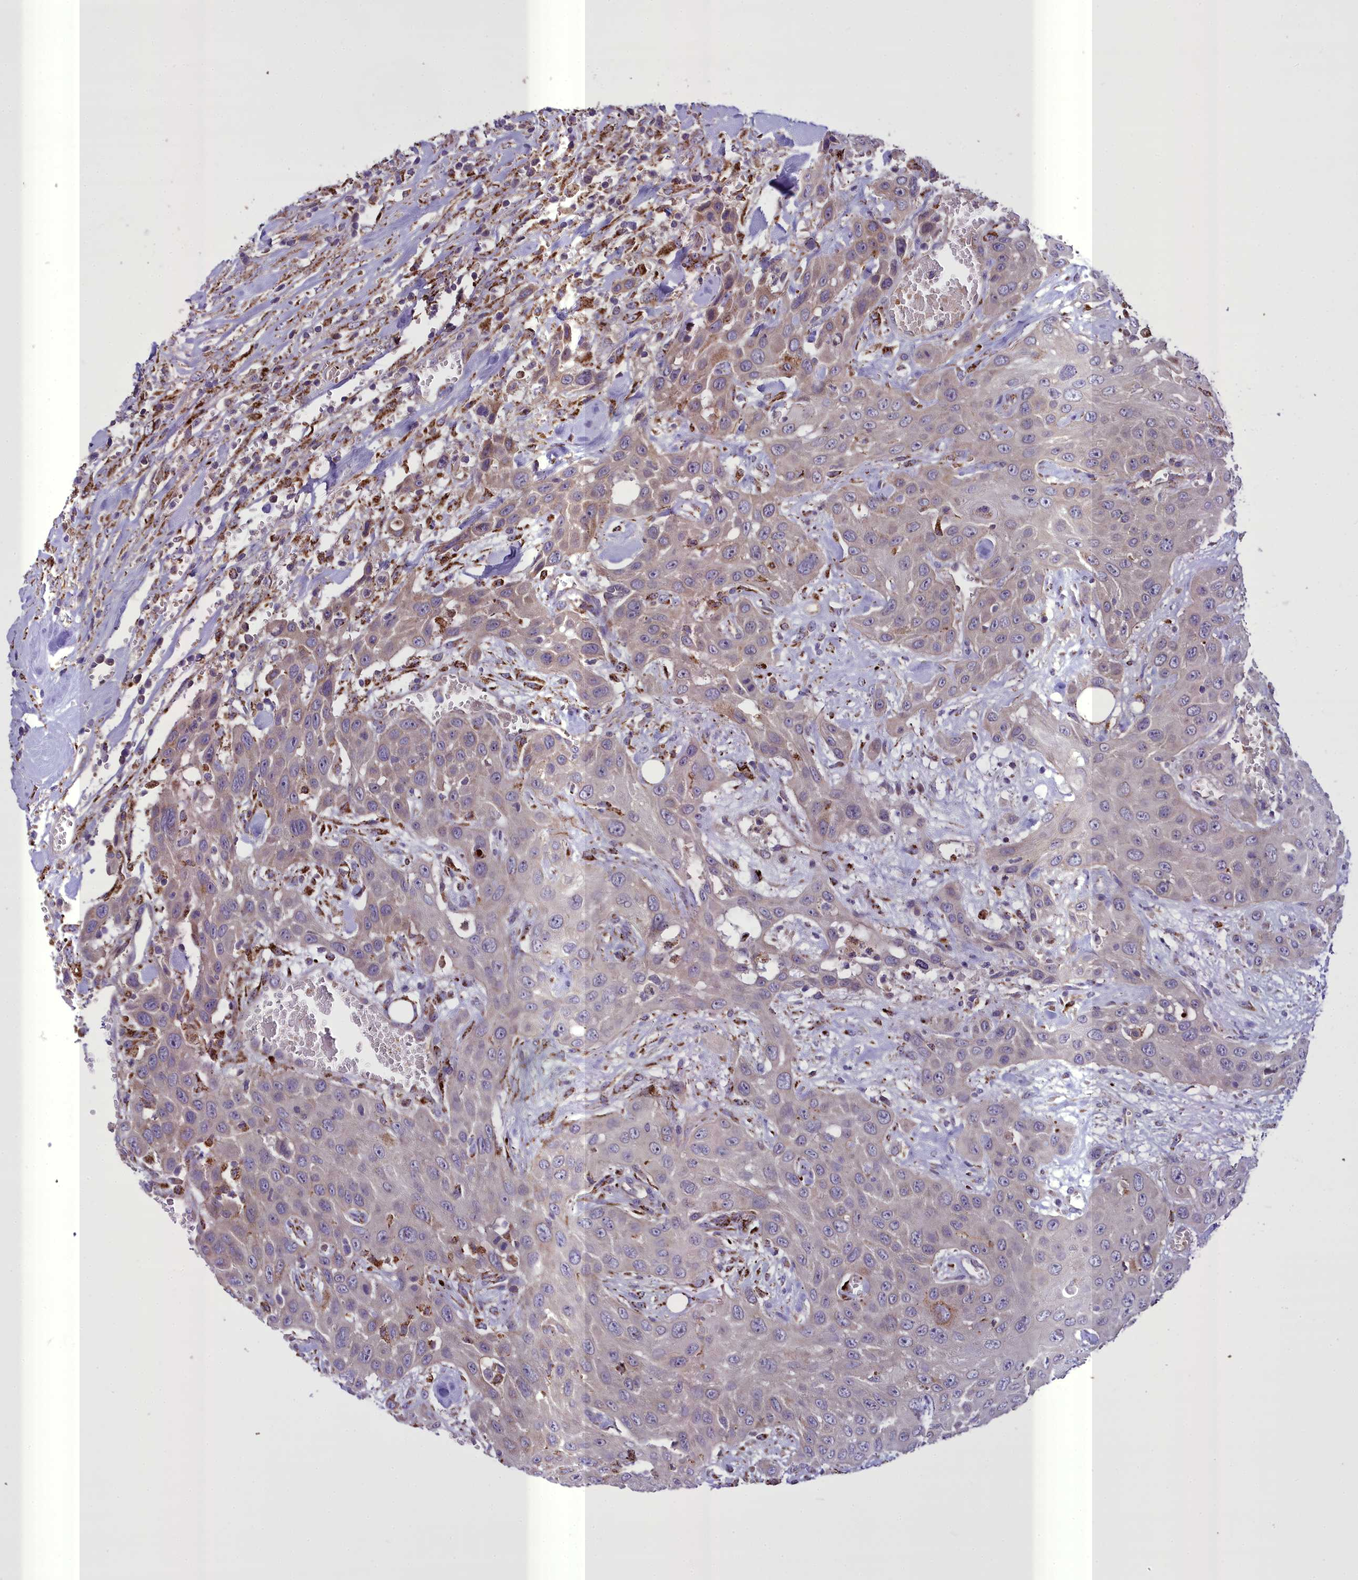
{"staining": {"intensity": "weak", "quantity": "<25%", "location": "cytoplasmic/membranous"}, "tissue": "head and neck cancer", "cell_type": "Tumor cells", "image_type": "cancer", "snomed": [{"axis": "morphology", "description": "Squamous cell carcinoma, NOS"}, {"axis": "topography", "description": "Head-Neck"}], "caption": "IHC of head and neck cancer (squamous cell carcinoma) shows no positivity in tumor cells.", "gene": "TBC1D24", "patient": {"sex": "male", "age": 81}}